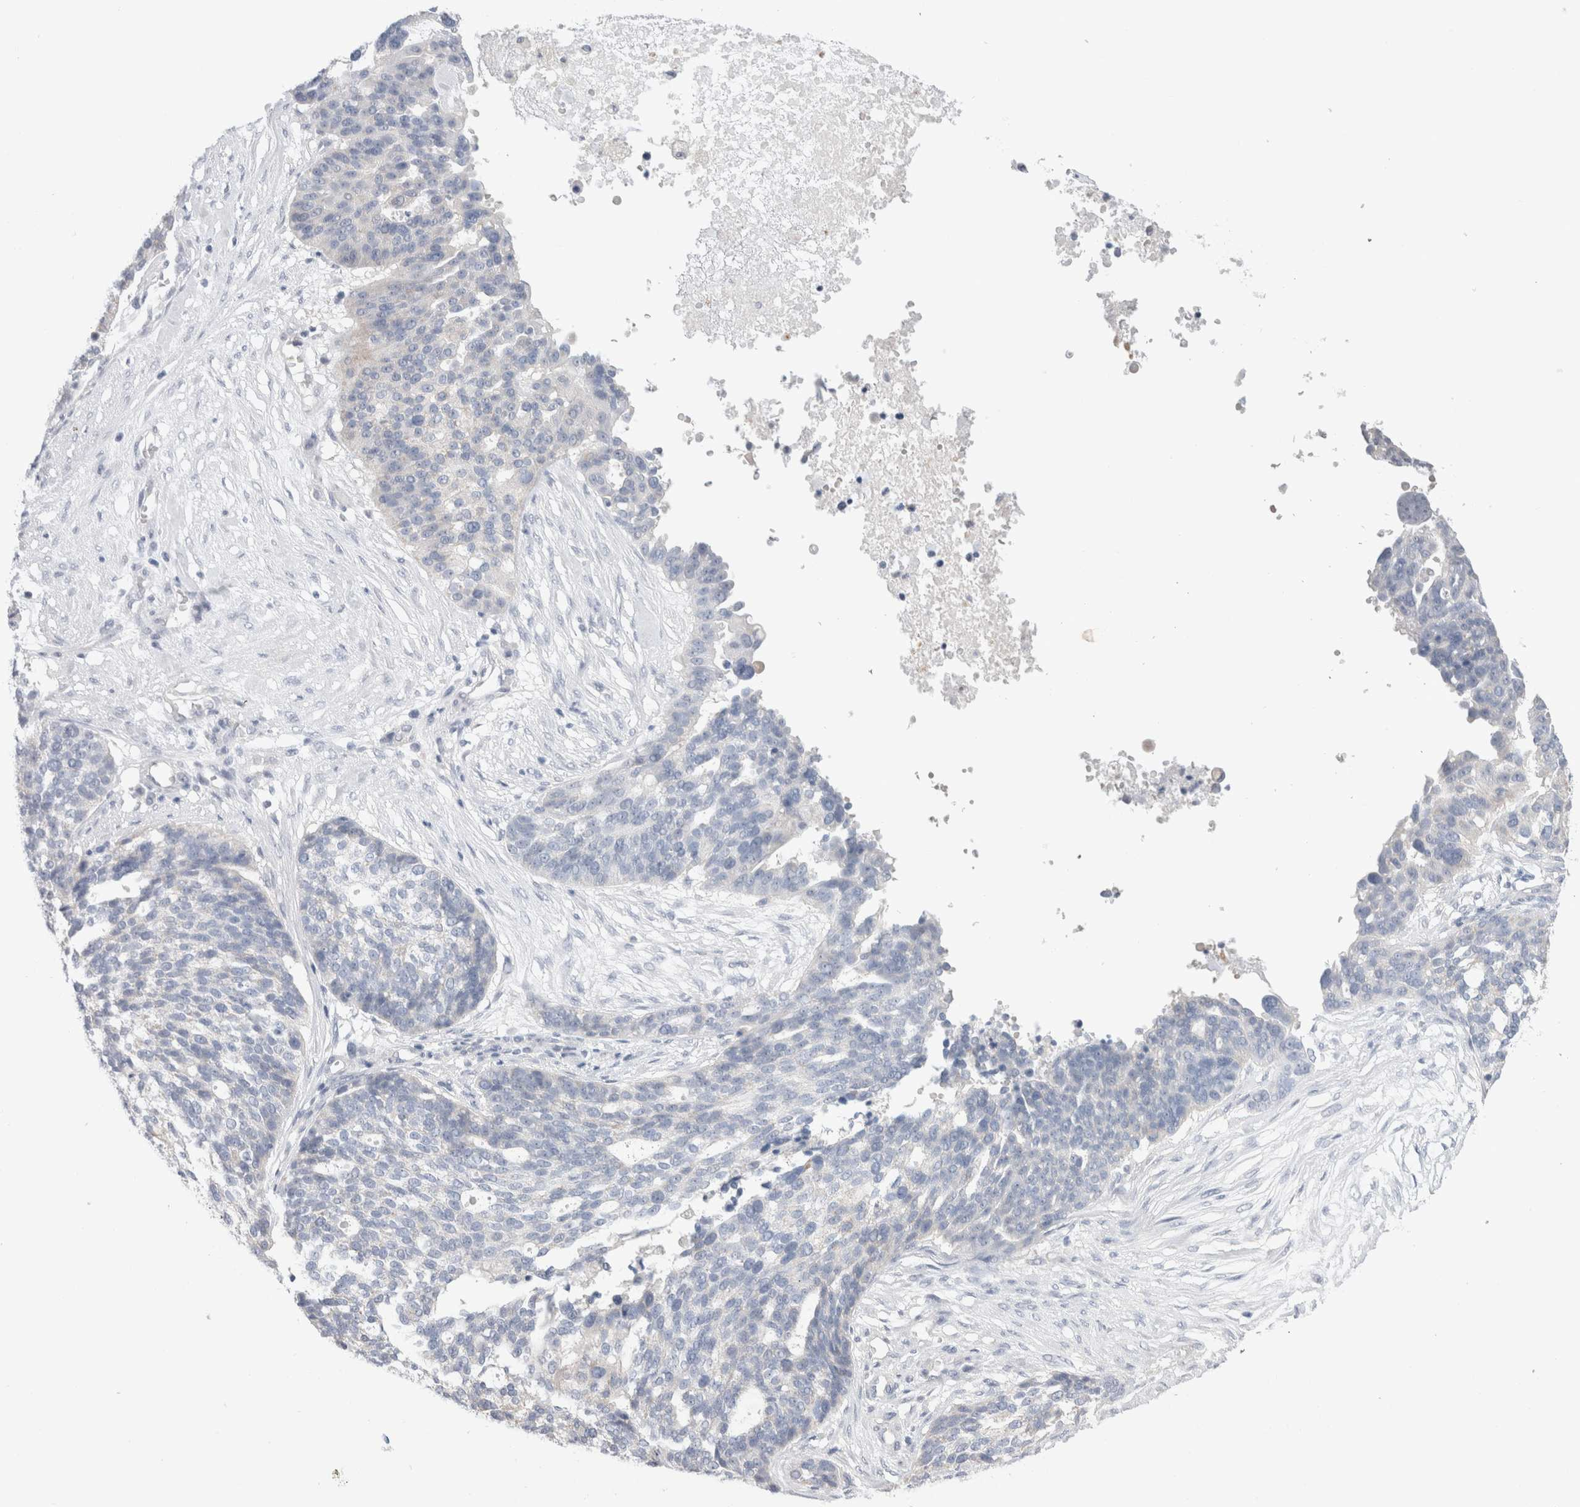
{"staining": {"intensity": "negative", "quantity": "none", "location": "none"}, "tissue": "ovarian cancer", "cell_type": "Tumor cells", "image_type": "cancer", "snomed": [{"axis": "morphology", "description": "Cystadenocarcinoma, serous, NOS"}, {"axis": "topography", "description": "Ovary"}], "caption": "This photomicrograph is of ovarian serous cystadenocarcinoma stained with immunohistochemistry (IHC) to label a protein in brown with the nuclei are counter-stained blue. There is no expression in tumor cells. (Brightfield microscopy of DAB immunohistochemistry (IHC) at high magnification).", "gene": "NDOR1", "patient": {"sex": "female", "age": 59}}